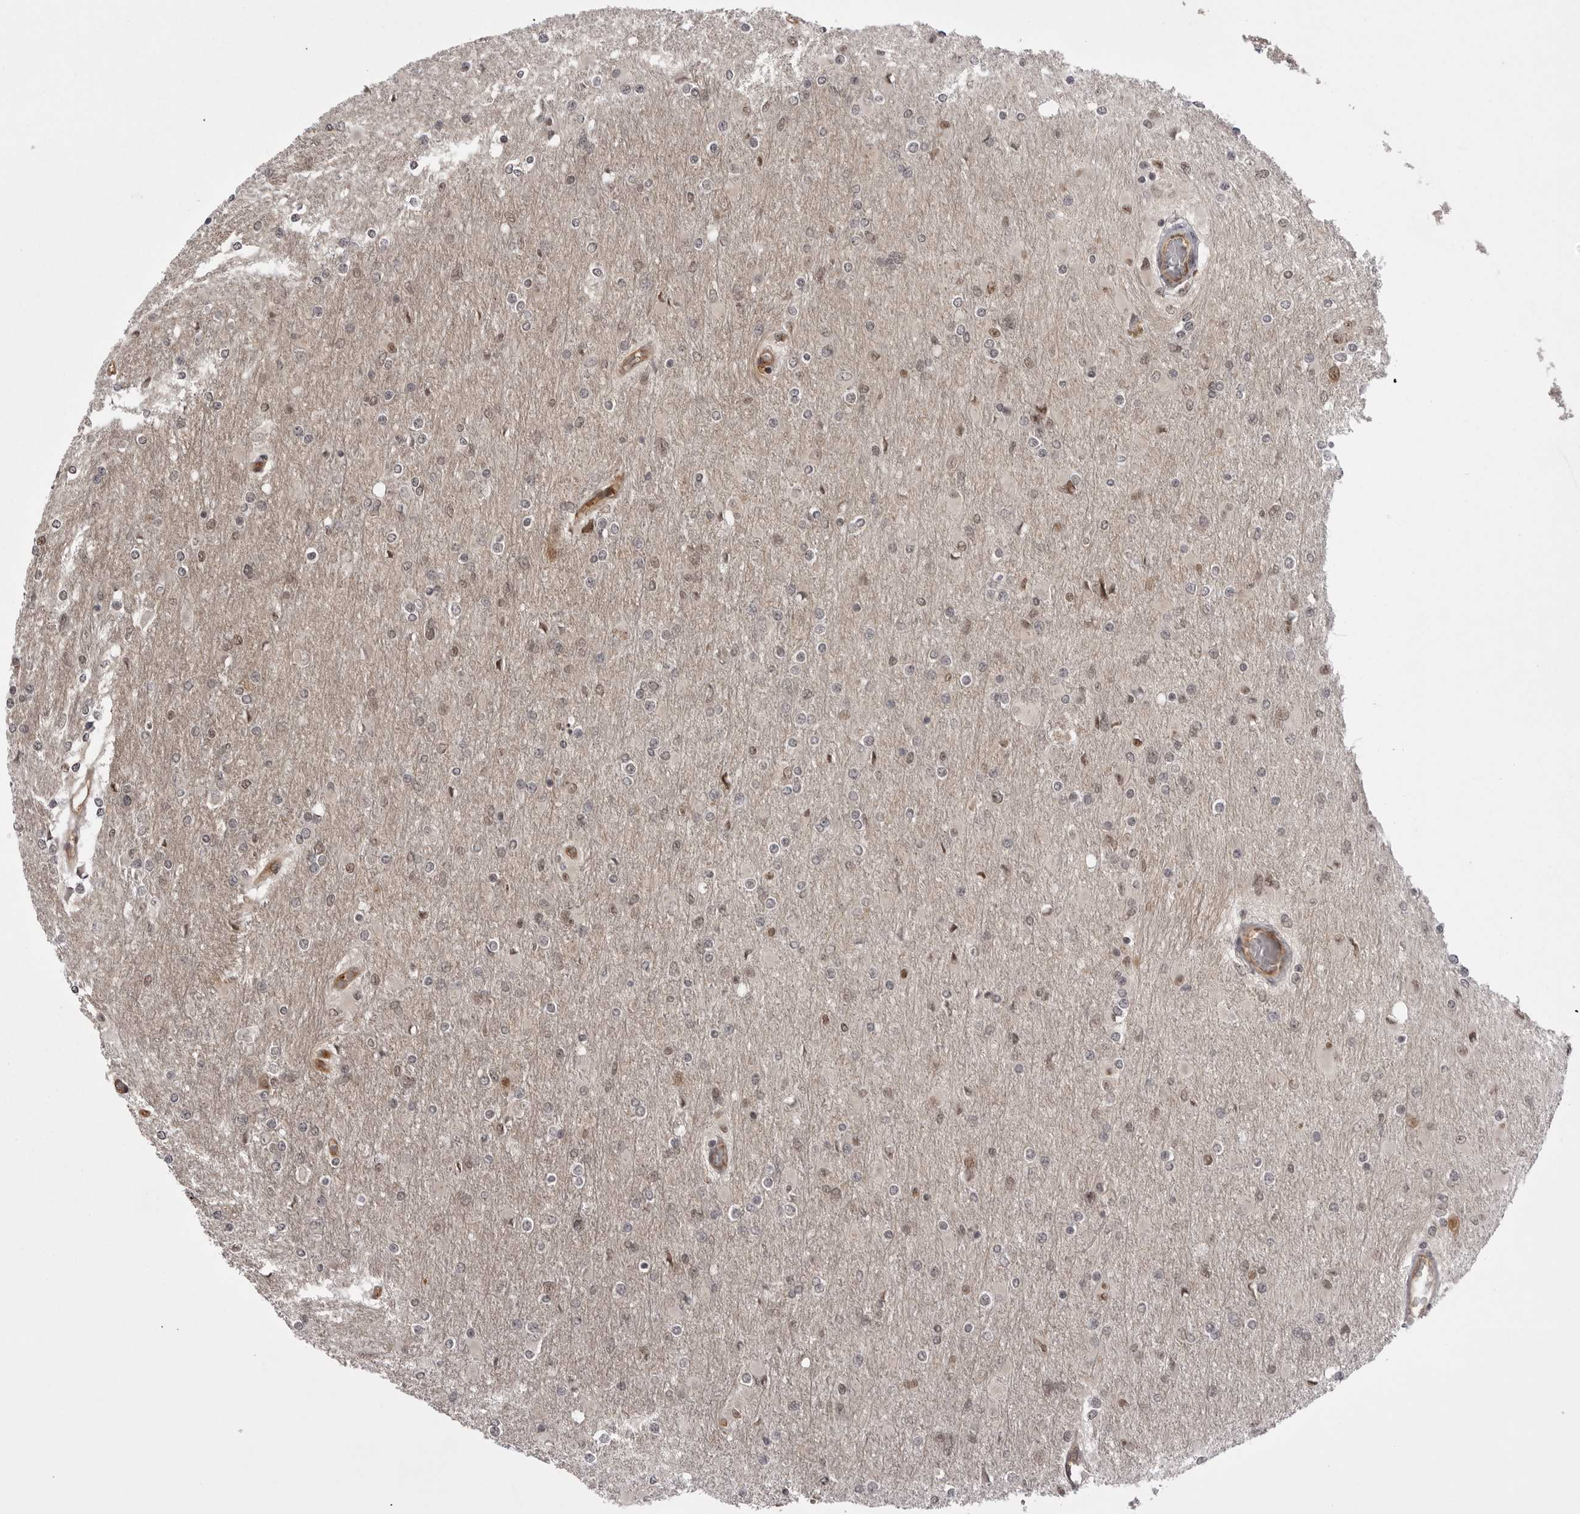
{"staining": {"intensity": "weak", "quantity": "<25%", "location": "nuclear"}, "tissue": "glioma", "cell_type": "Tumor cells", "image_type": "cancer", "snomed": [{"axis": "morphology", "description": "Glioma, malignant, High grade"}, {"axis": "topography", "description": "Cerebral cortex"}], "caption": "IHC of glioma reveals no staining in tumor cells.", "gene": "PTK2B", "patient": {"sex": "female", "age": 36}}